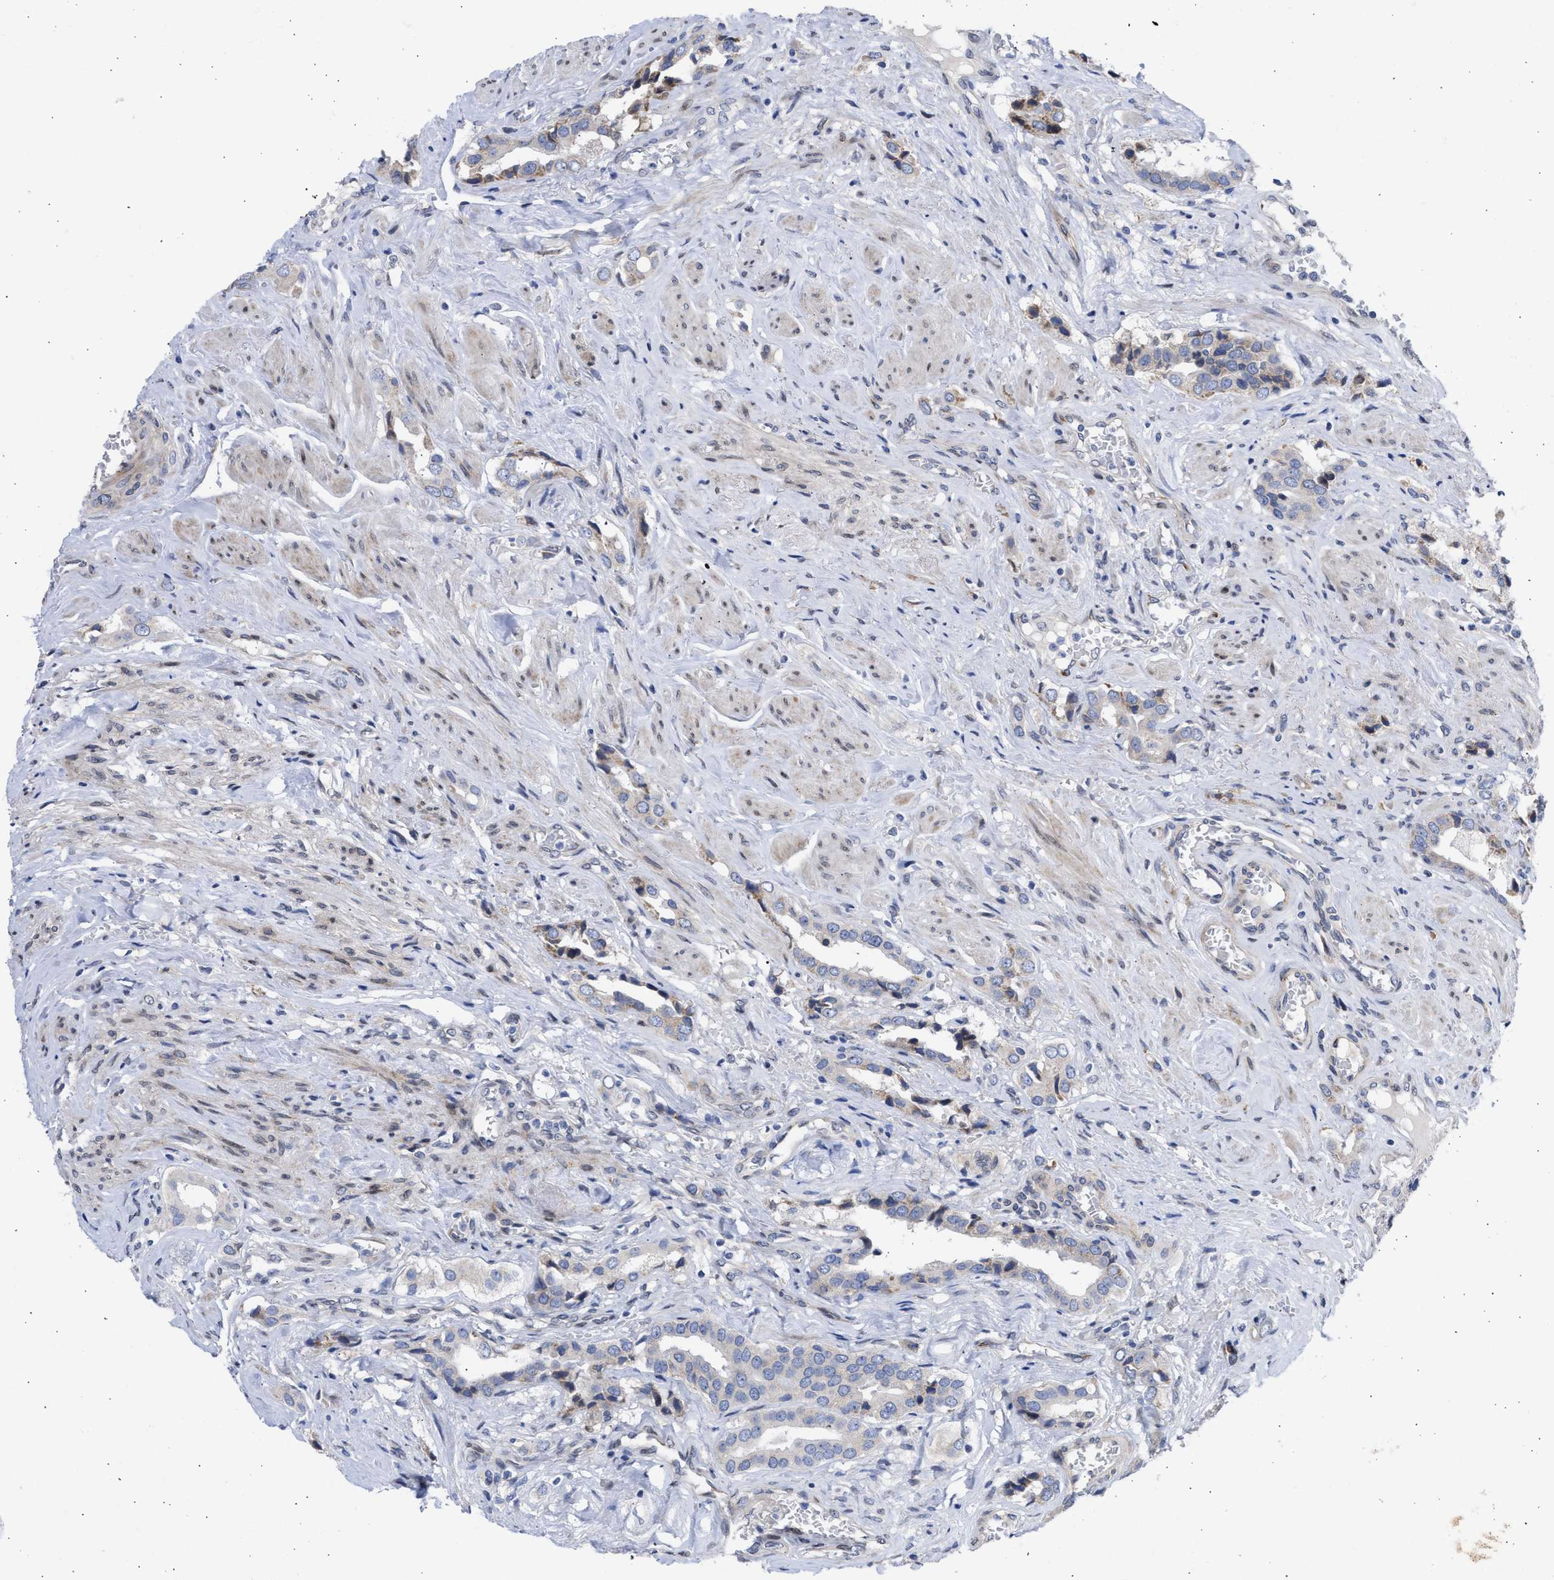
{"staining": {"intensity": "weak", "quantity": "<25%", "location": "cytoplasmic/membranous"}, "tissue": "prostate cancer", "cell_type": "Tumor cells", "image_type": "cancer", "snomed": [{"axis": "morphology", "description": "Adenocarcinoma, High grade"}, {"axis": "topography", "description": "Prostate"}], "caption": "This is an IHC image of human prostate cancer. There is no expression in tumor cells.", "gene": "NUP35", "patient": {"sex": "male", "age": 52}}